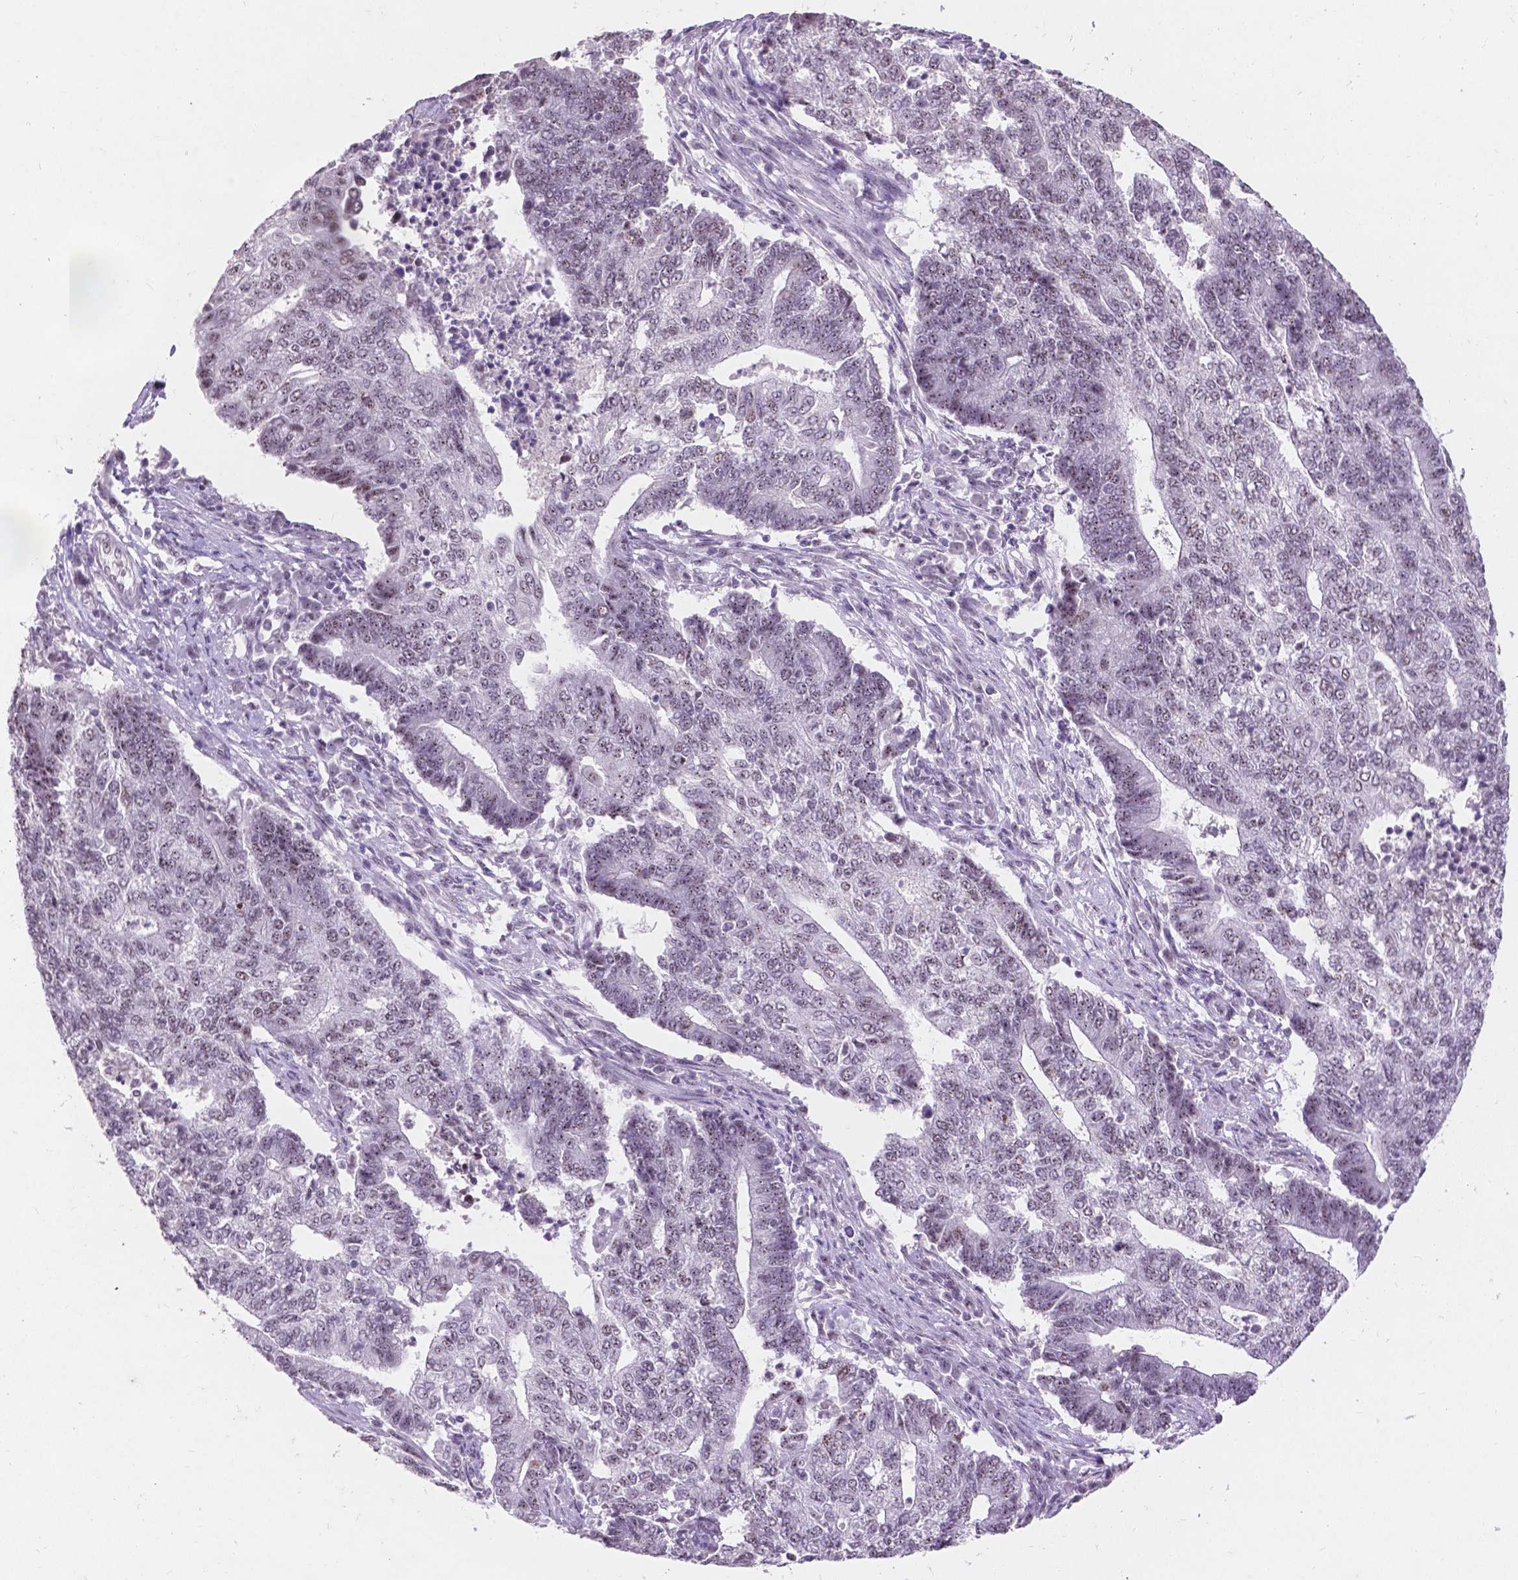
{"staining": {"intensity": "negative", "quantity": "none", "location": "none"}, "tissue": "endometrial cancer", "cell_type": "Tumor cells", "image_type": "cancer", "snomed": [{"axis": "morphology", "description": "Adenocarcinoma, NOS"}, {"axis": "topography", "description": "Uterus"}, {"axis": "topography", "description": "Endometrium"}], "caption": "Tumor cells show no significant positivity in adenocarcinoma (endometrial).", "gene": "COIL", "patient": {"sex": "female", "age": 54}}